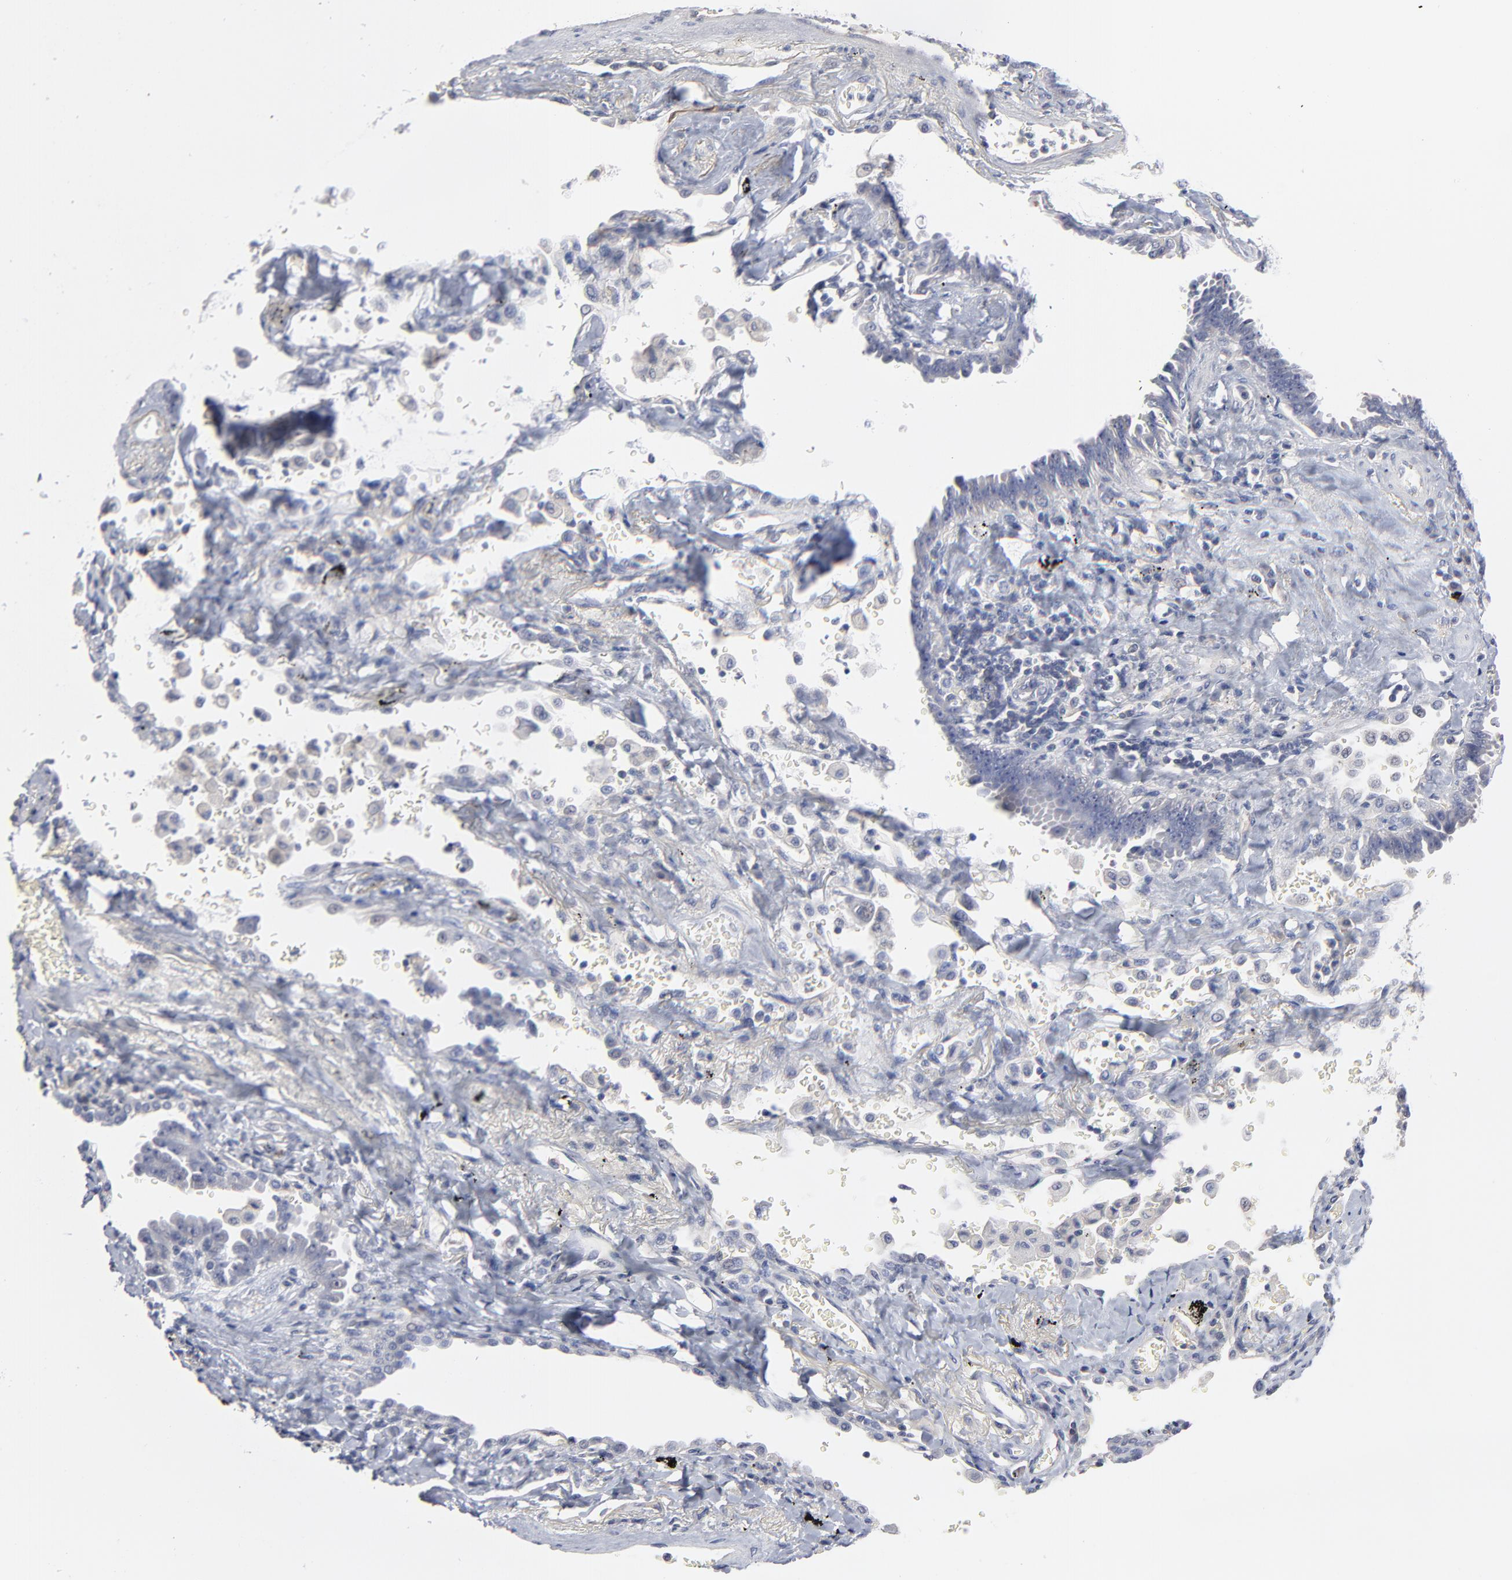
{"staining": {"intensity": "negative", "quantity": "none", "location": "none"}, "tissue": "lung cancer", "cell_type": "Tumor cells", "image_type": "cancer", "snomed": [{"axis": "morphology", "description": "Adenocarcinoma, NOS"}, {"axis": "topography", "description": "Lung"}], "caption": "Immunohistochemistry (IHC) of human lung cancer demonstrates no expression in tumor cells.", "gene": "SLC16A1", "patient": {"sex": "female", "age": 64}}